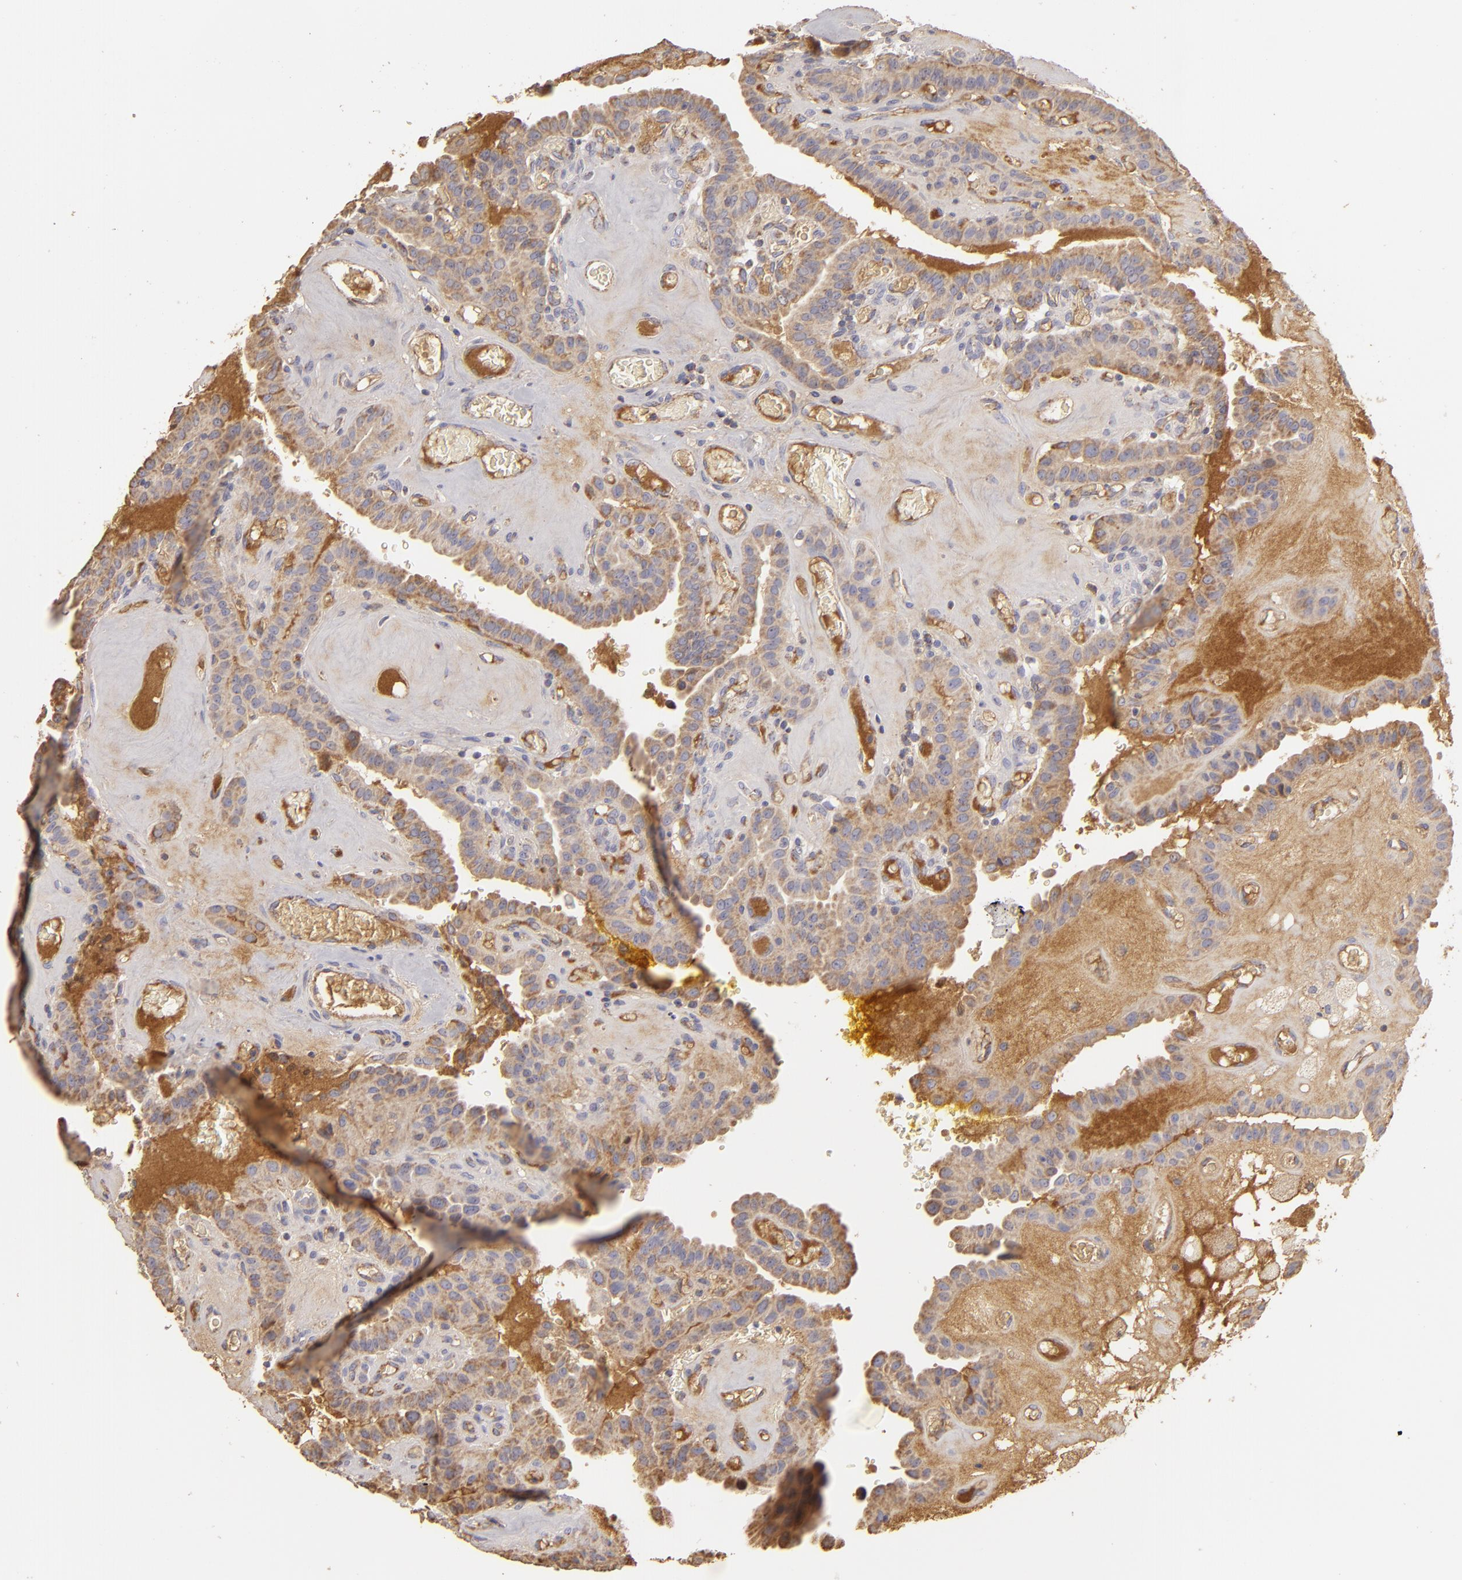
{"staining": {"intensity": "moderate", "quantity": ">75%", "location": "cytoplasmic/membranous"}, "tissue": "thyroid cancer", "cell_type": "Tumor cells", "image_type": "cancer", "snomed": [{"axis": "morphology", "description": "Papillary adenocarcinoma, NOS"}, {"axis": "topography", "description": "Thyroid gland"}], "caption": "This image exhibits immunohistochemistry (IHC) staining of thyroid cancer, with medium moderate cytoplasmic/membranous expression in approximately >75% of tumor cells.", "gene": "CFB", "patient": {"sex": "male", "age": 87}}